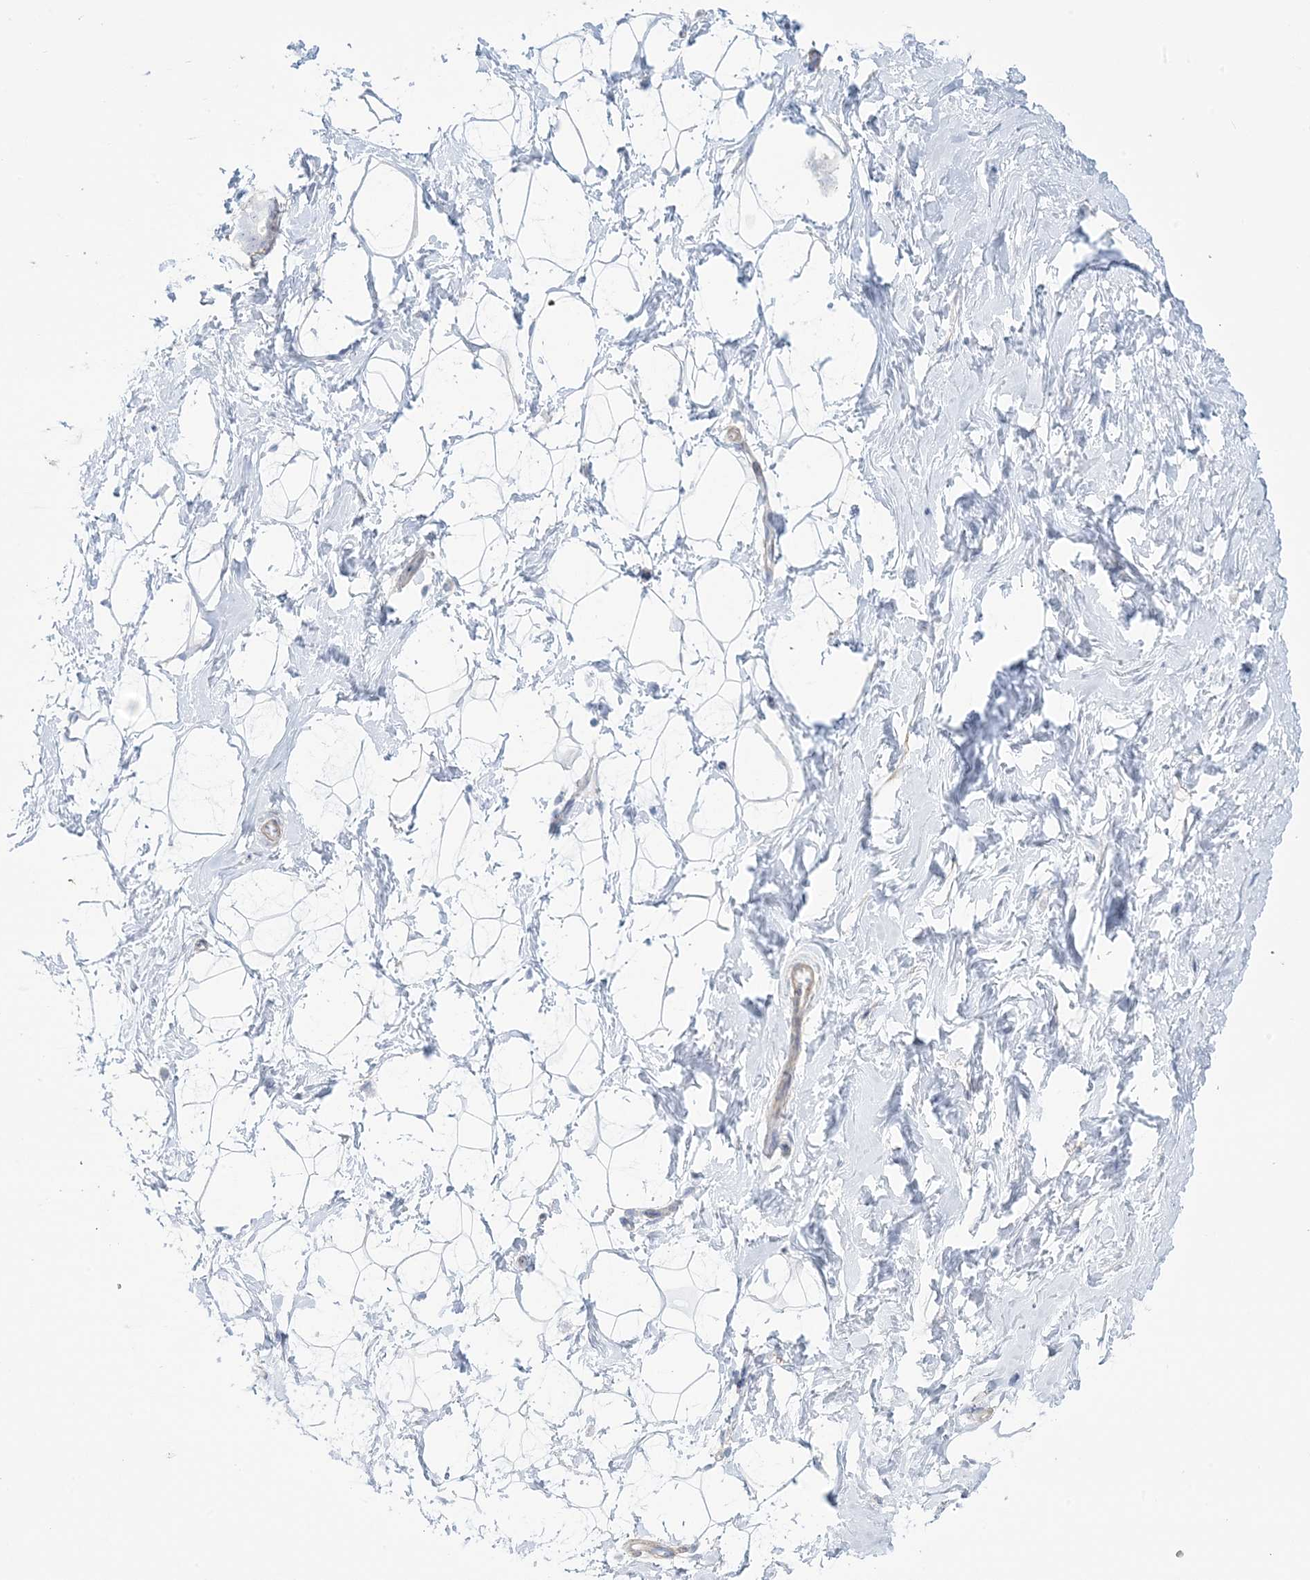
{"staining": {"intensity": "negative", "quantity": "none", "location": "none"}, "tissue": "breast", "cell_type": "Adipocytes", "image_type": "normal", "snomed": [{"axis": "morphology", "description": "Normal tissue, NOS"}, {"axis": "morphology", "description": "Adenoma, NOS"}, {"axis": "topography", "description": "Breast"}], "caption": "This histopathology image is of normal breast stained with immunohistochemistry to label a protein in brown with the nuclei are counter-stained blue. There is no positivity in adipocytes.", "gene": "AGXT", "patient": {"sex": "female", "age": 23}}